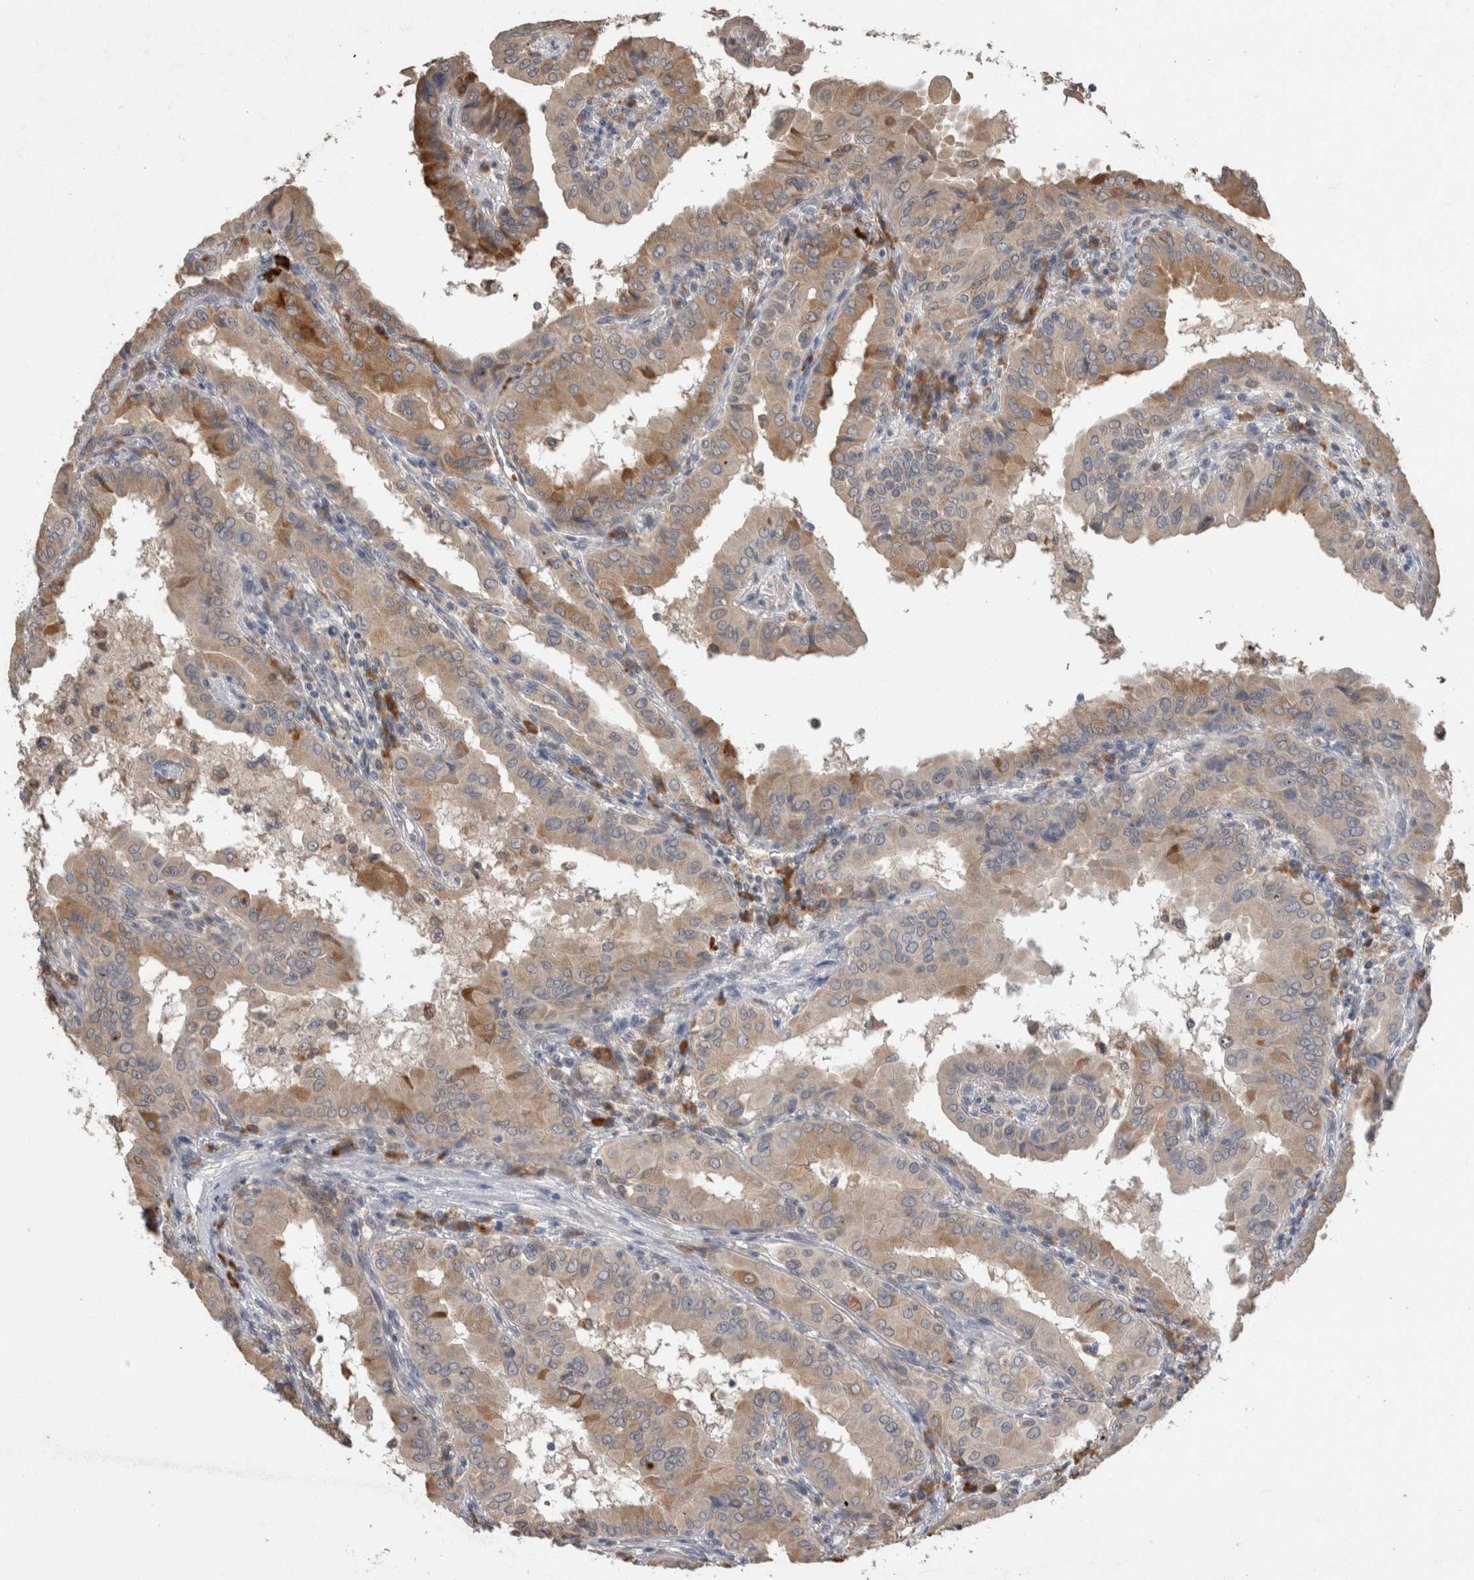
{"staining": {"intensity": "moderate", "quantity": ">75%", "location": "cytoplasmic/membranous"}, "tissue": "thyroid cancer", "cell_type": "Tumor cells", "image_type": "cancer", "snomed": [{"axis": "morphology", "description": "Papillary adenocarcinoma, NOS"}, {"axis": "topography", "description": "Thyroid gland"}], "caption": "Thyroid cancer (papillary adenocarcinoma) tissue displays moderate cytoplasmic/membranous positivity in approximately >75% of tumor cells", "gene": "ADGRL3", "patient": {"sex": "male", "age": 33}}